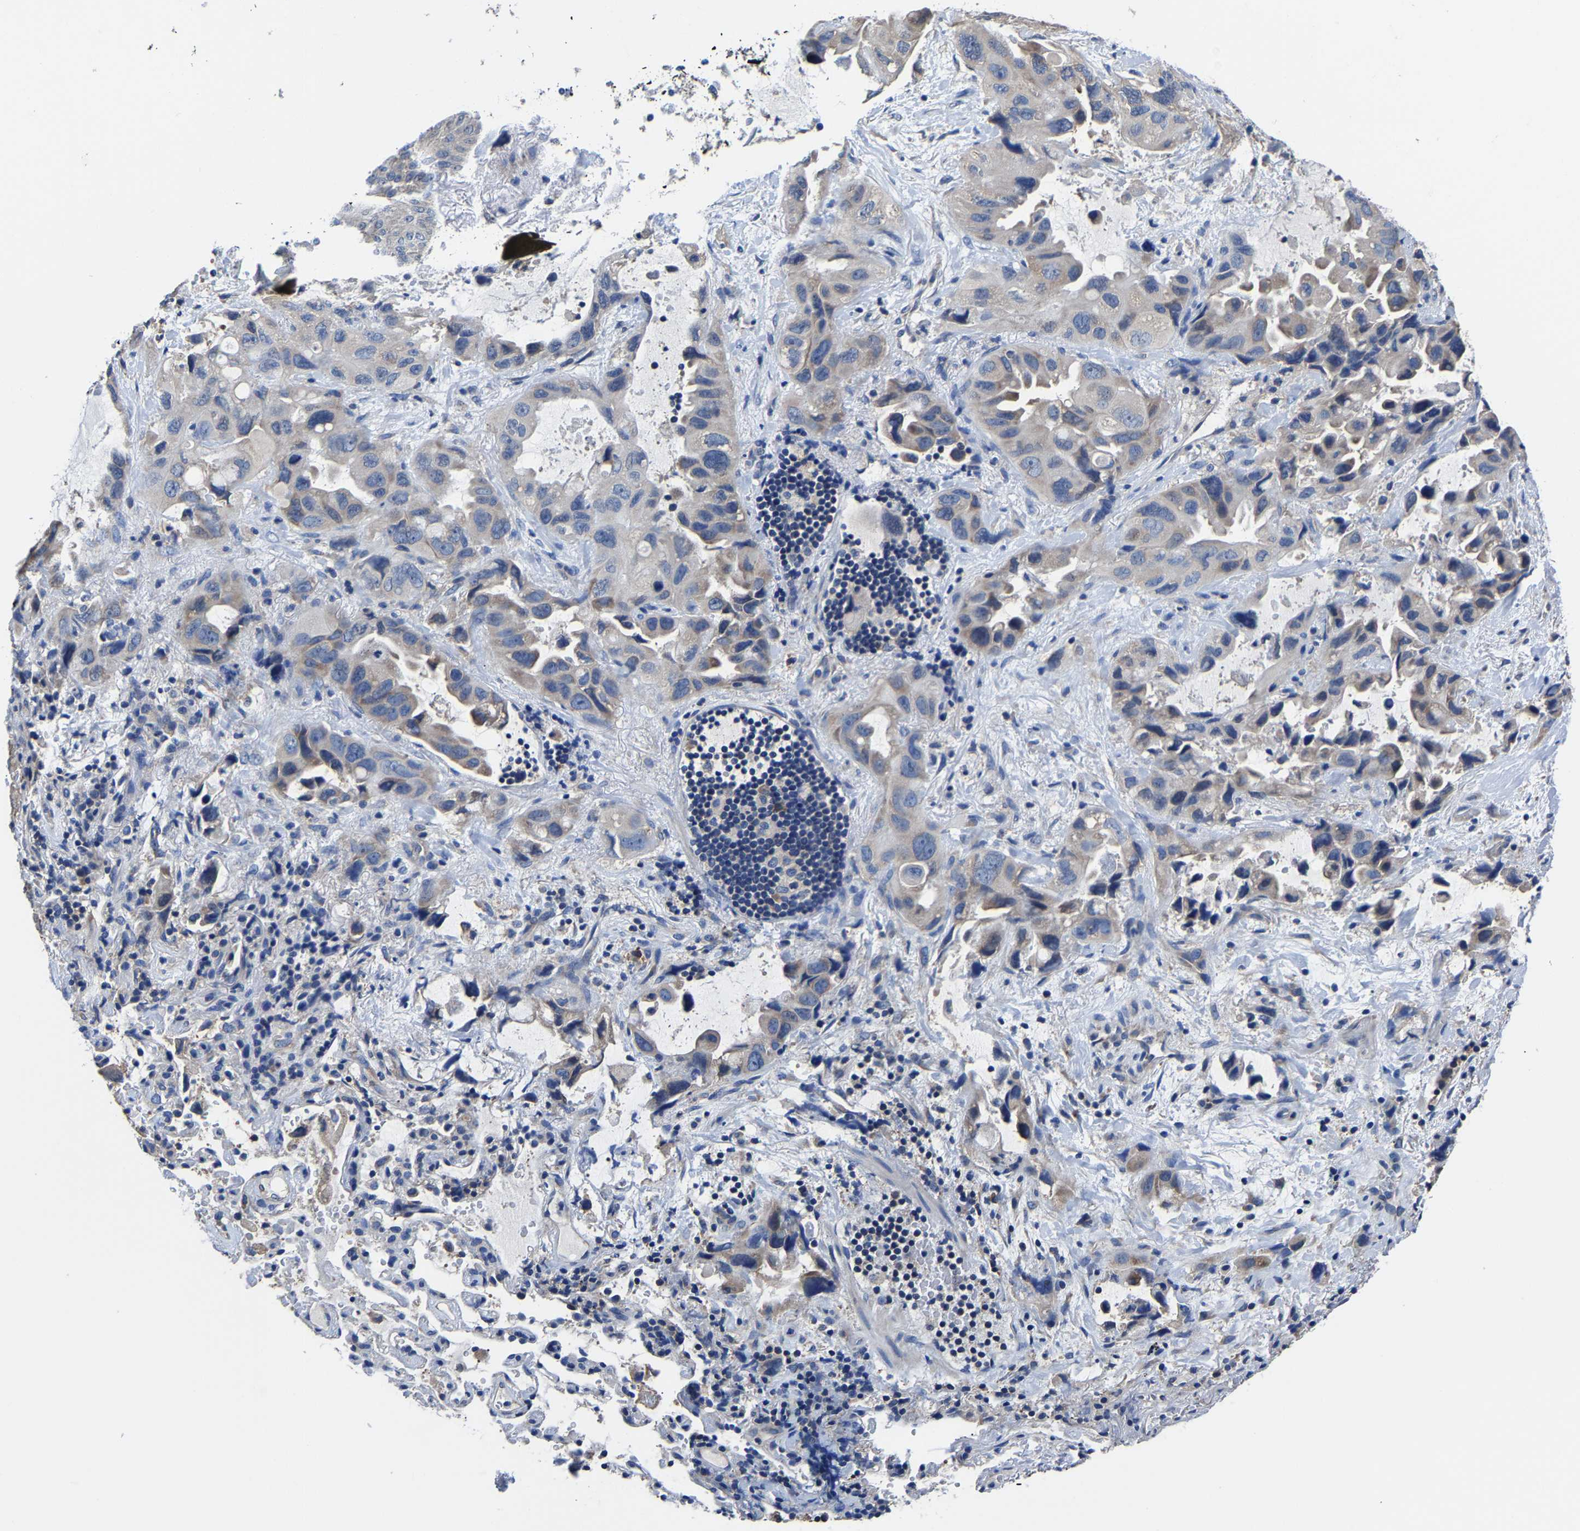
{"staining": {"intensity": "weak", "quantity": "25%-75%", "location": "cytoplasmic/membranous"}, "tissue": "lung cancer", "cell_type": "Tumor cells", "image_type": "cancer", "snomed": [{"axis": "morphology", "description": "Squamous cell carcinoma, NOS"}, {"axis": "topography", "description": "Lung"}], "caption": "High-power microscopy captured an immunohistochemistry (IHC) histopathology image of lung cancer (squamous cell carcinoma), revealing weak cytoplasmic/membranous expression in about 25%-75% of tumor cells.", "gene": "SRPK2", "patient": {"sex": "female", "age": 73}}